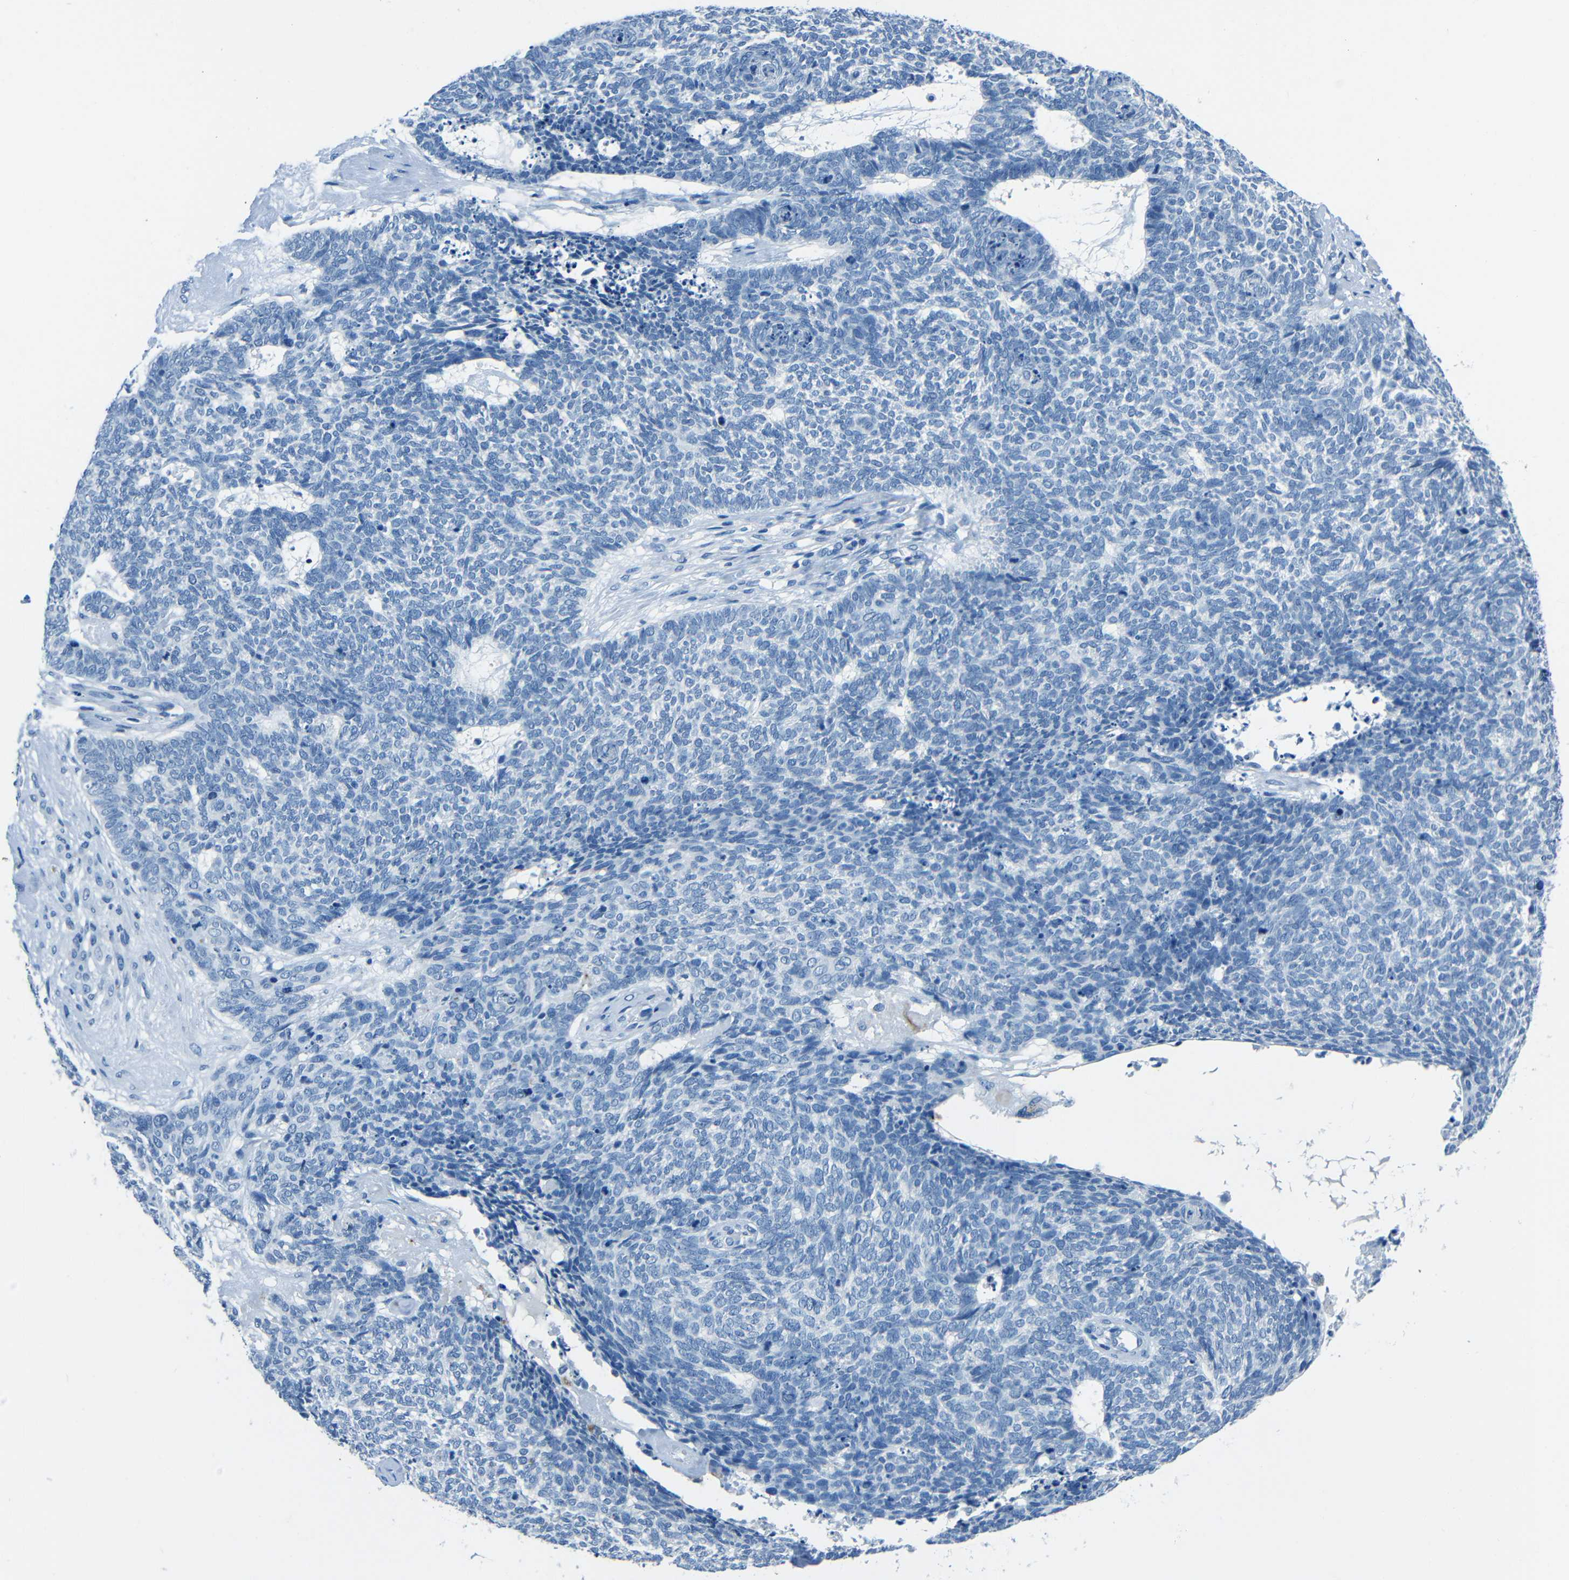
{"staining": {"intensity": "negative", "quantity": "none", "location": "none"}, "tissue": "skin cancer", "cell_type": "Tumor cells", "image_type": "cancer", "snomed": [{"axis": "morphology", "description": "Basal cell carcinoma"}, {"axis": "topography", "description": "Skin"}], "caption": "High power microscopy image of an IHC photomicrograph of skin basal cell carcinoma, revealing no significant positivity in tumor cells.", "gene": "FBN2", "patient": {"sex": "female", "age": 84}}